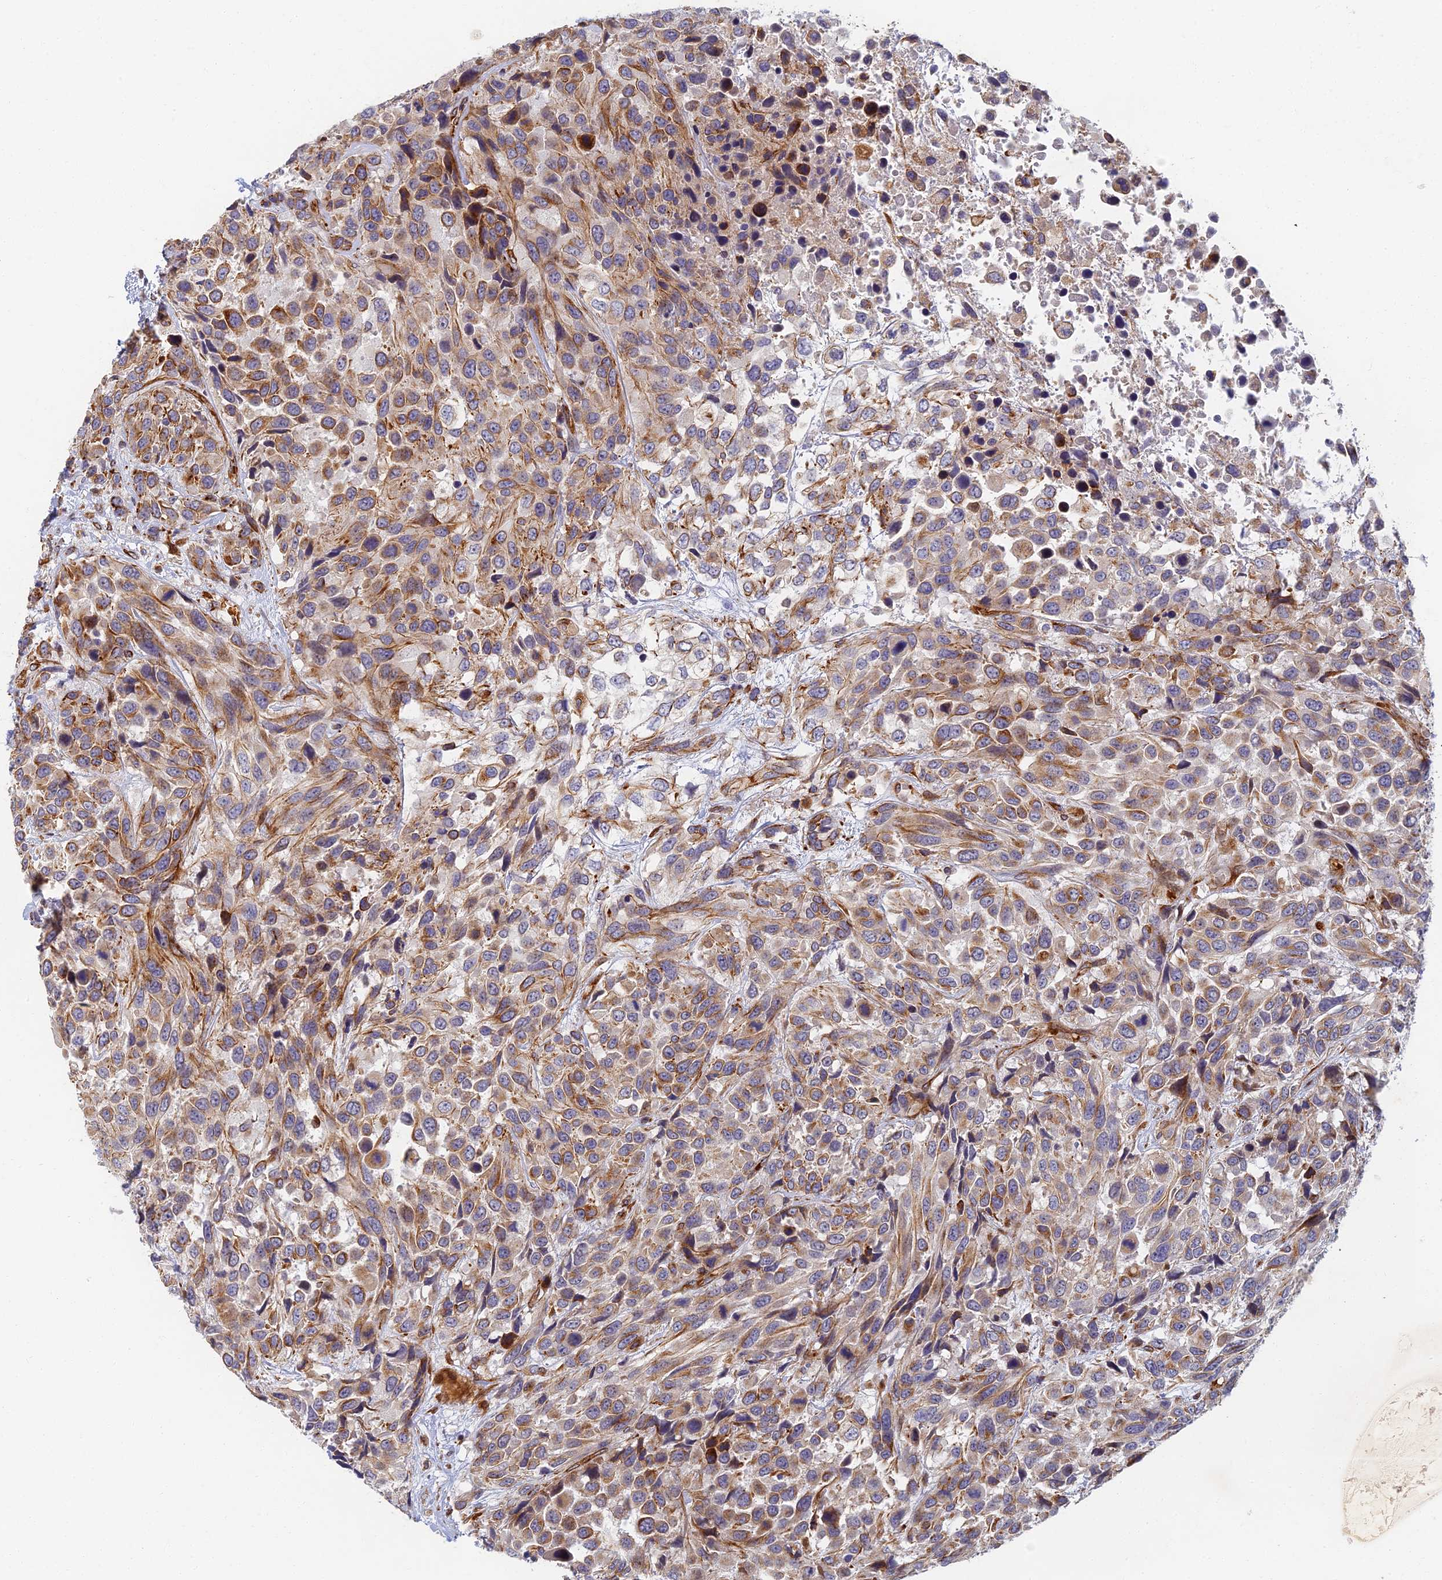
{"staining": {"intensity": "moderate", "quantity": ">75%", "location": "cytoplasmic/membranous"}, "tissue": "urothelial cancer", "cell_type": "Tumor cells", "image_type": "cancer", "snomed": [{"axis": "morphology", "description": "Urothelial carcinoma, High grade"}, {"axis": "topography", "description": "Urinary bladder"}], "caption": "Immunohistochemical staining of human urothelial cancer reveals moderate cytoplasmic/membranous protein positivity in about >75% of tumor cells.", "gene": "ABCB10", "patient": {"sex": "female", "age": 70}}